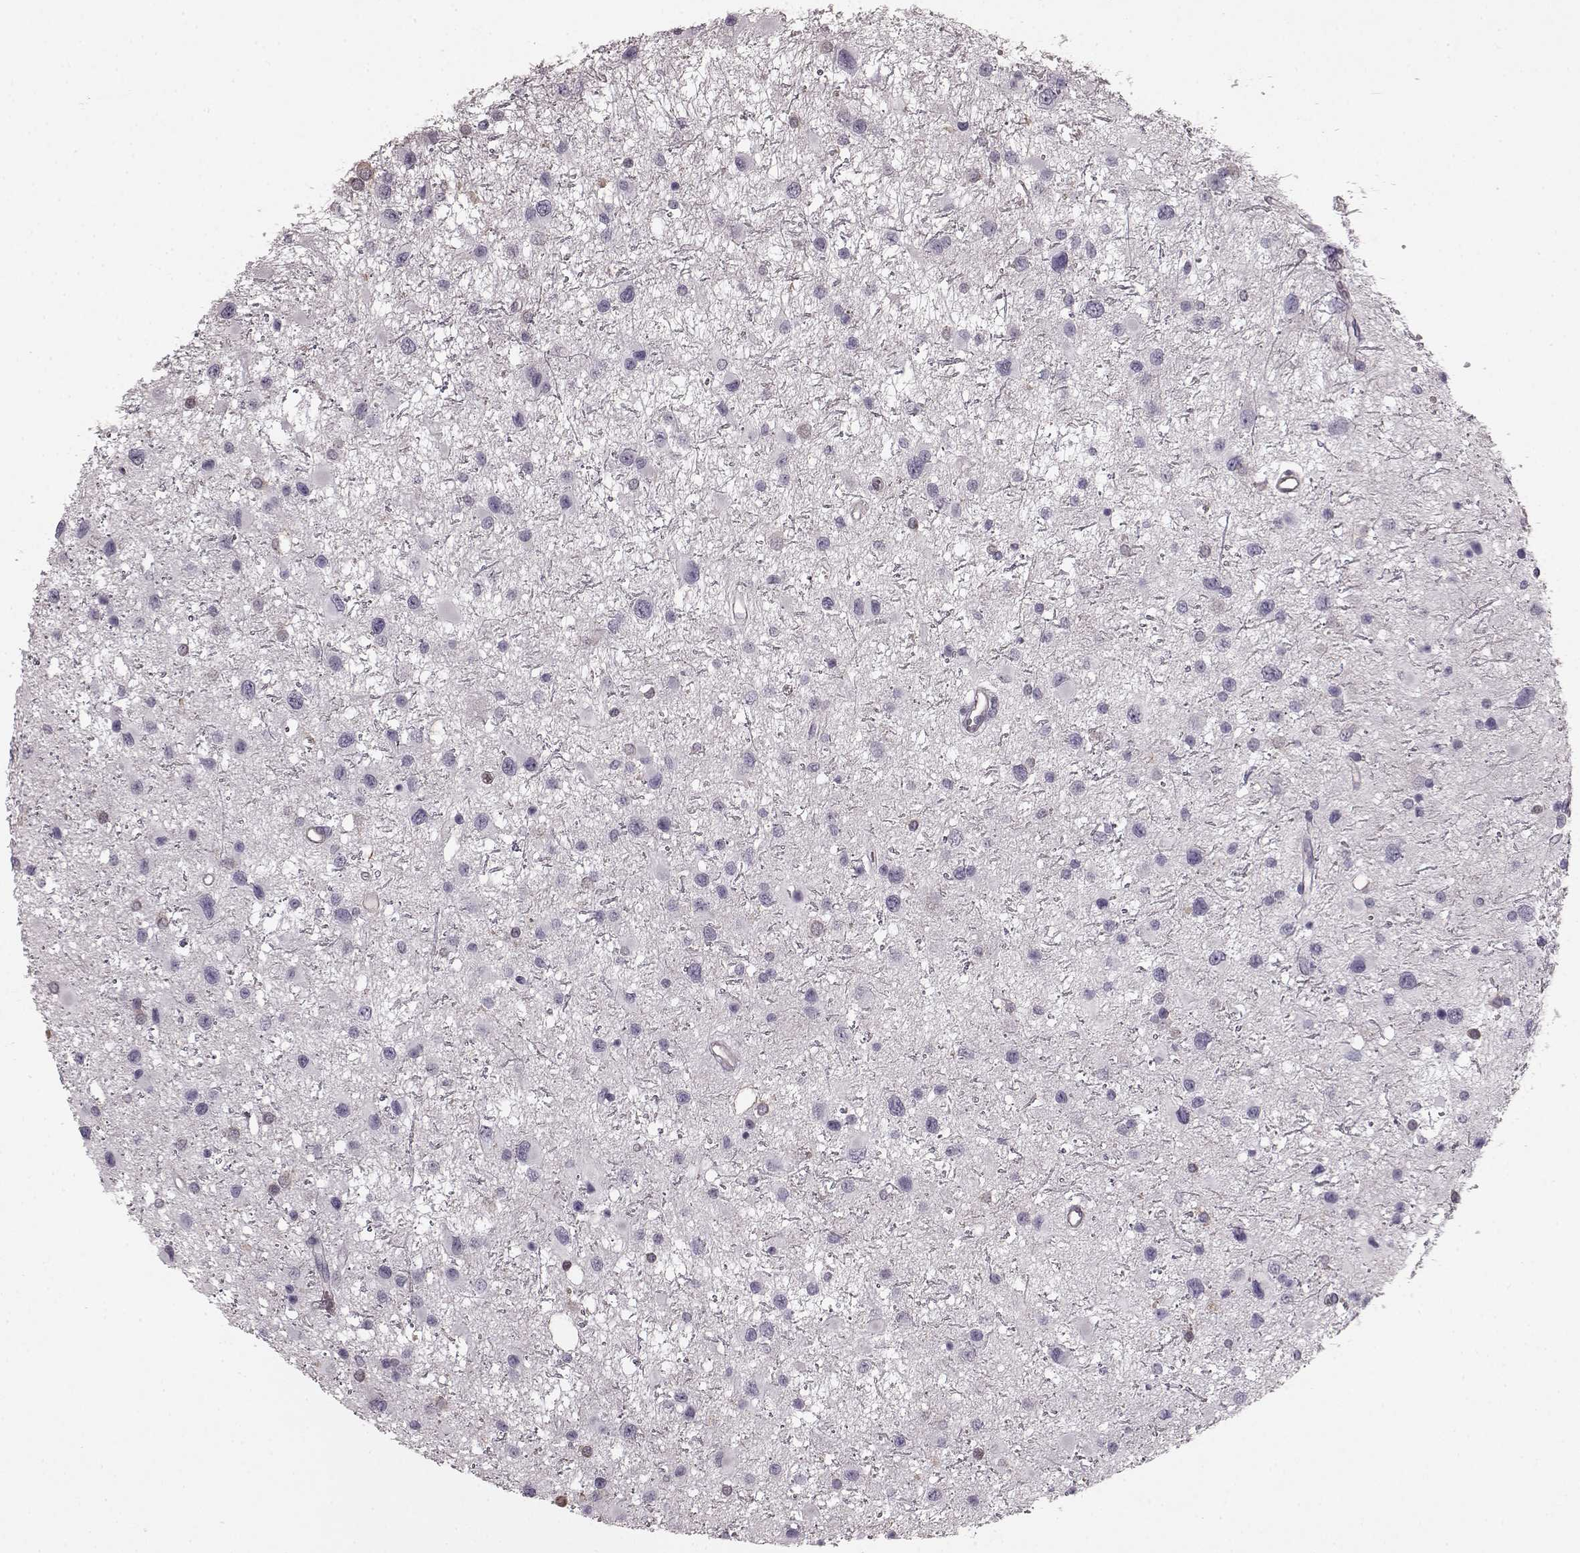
{"staining": {"intensity": "negative", "quantity": "none", "location": "none"}, "tissue": "glioma", "cell_type": "Tumor cells", "image_type": "cancer", "snomed": [{"axis": "morphology", "description": "Glioma, malignant, Low grade"}, {"axis": "topography", "description": "Brain"}], "caption": "There is no significant staining in tumor cells of glioma.", "gene": "PDCD1", "patient": {"sex": "female", "age": 32}}